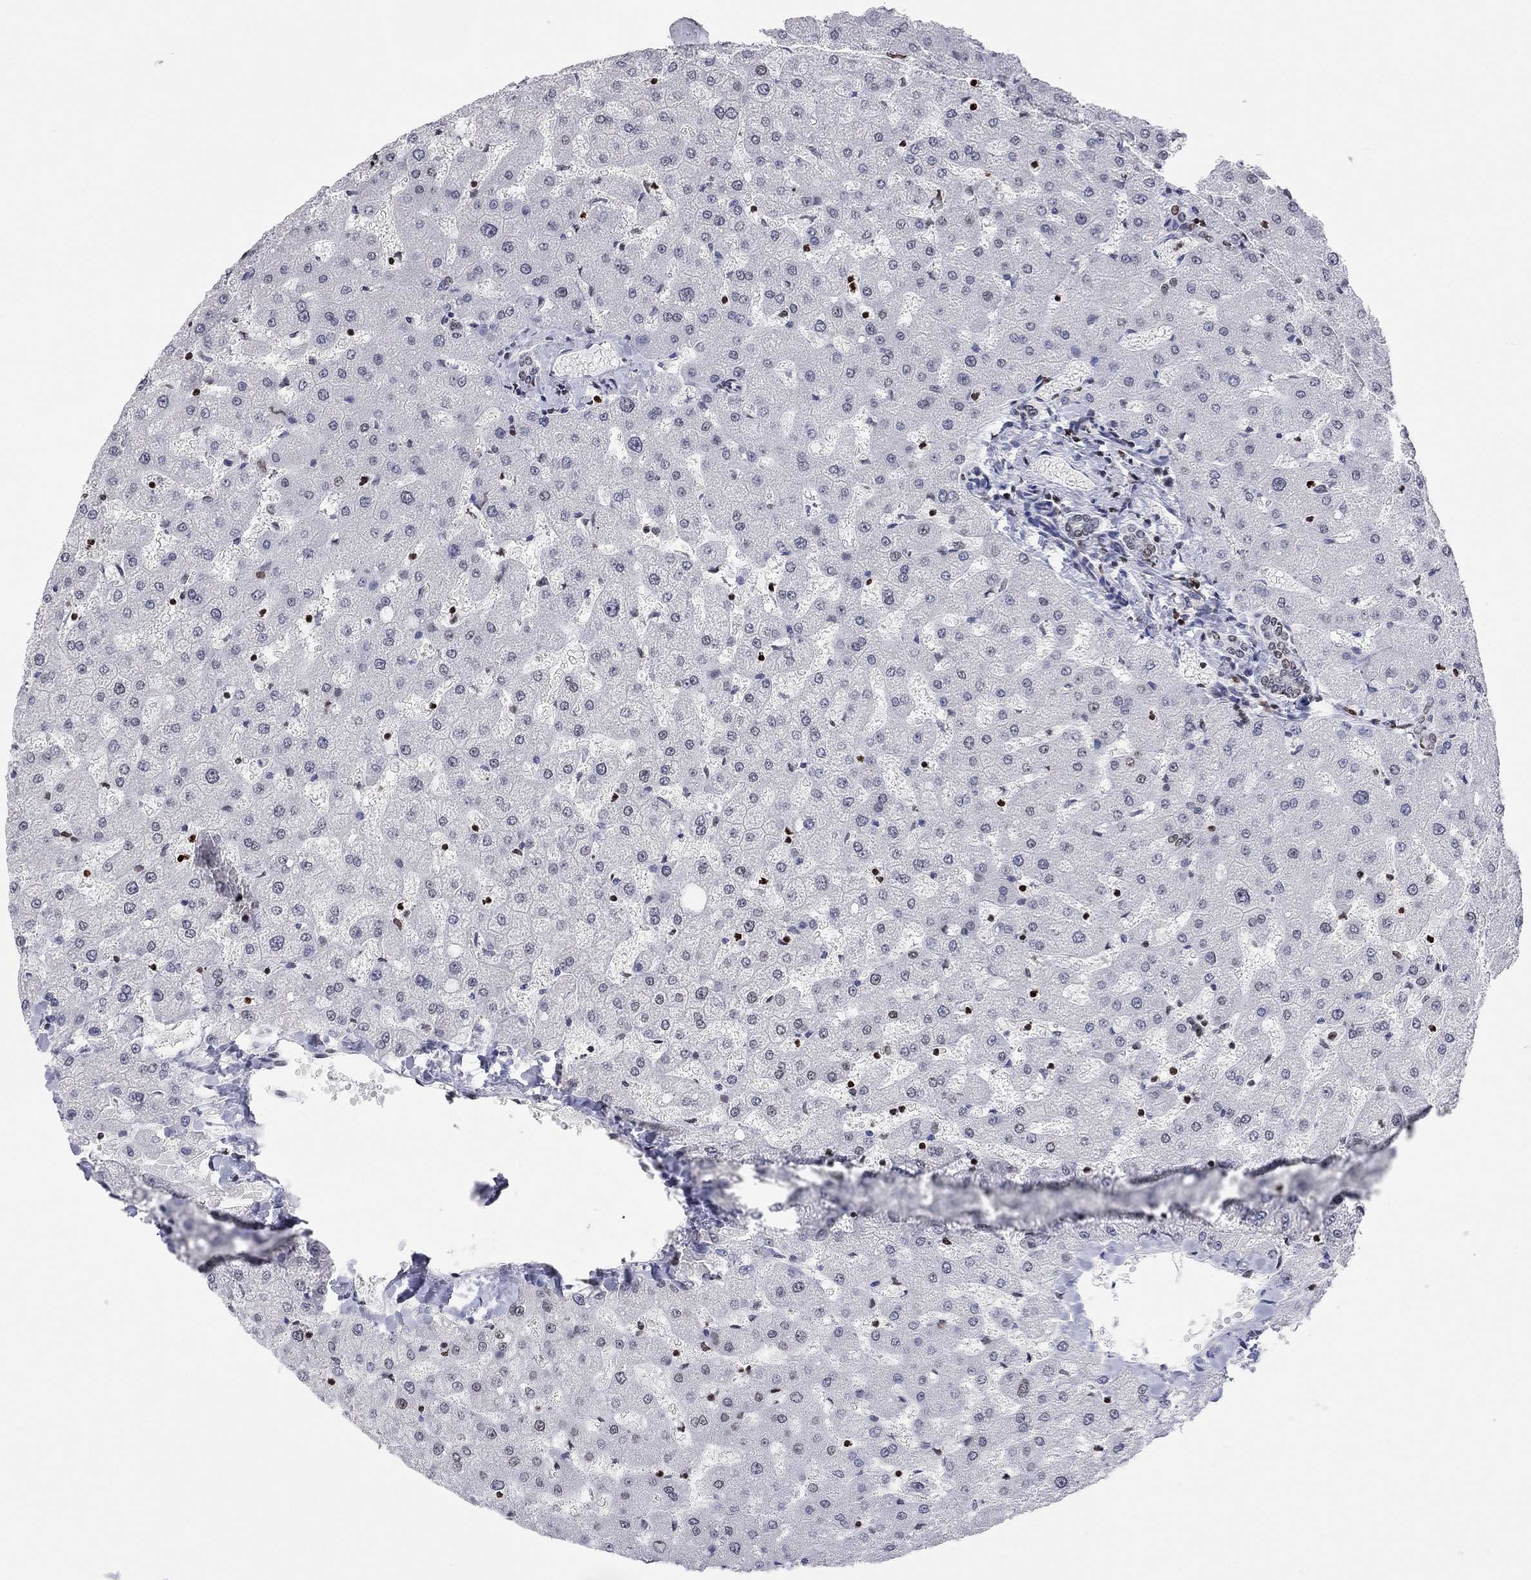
{"staining": {"intensity": "negative", "quantity": "none", "location": "none"}, "tissue": "liver", "cell_type": "Cholangiocytes", "image_type": "normal", "snomed": [{"axis": "morphology", "description": "Normal tissue, NOS"}, {"axis": "topography", "description": "Liver"}], "caption": "IHC image of unremarkable liver stained for a protein (brown), which displays no staining in cholangiocytes.", "gene": "H2AX", "patient": {"sex": "female", "age": 50}}